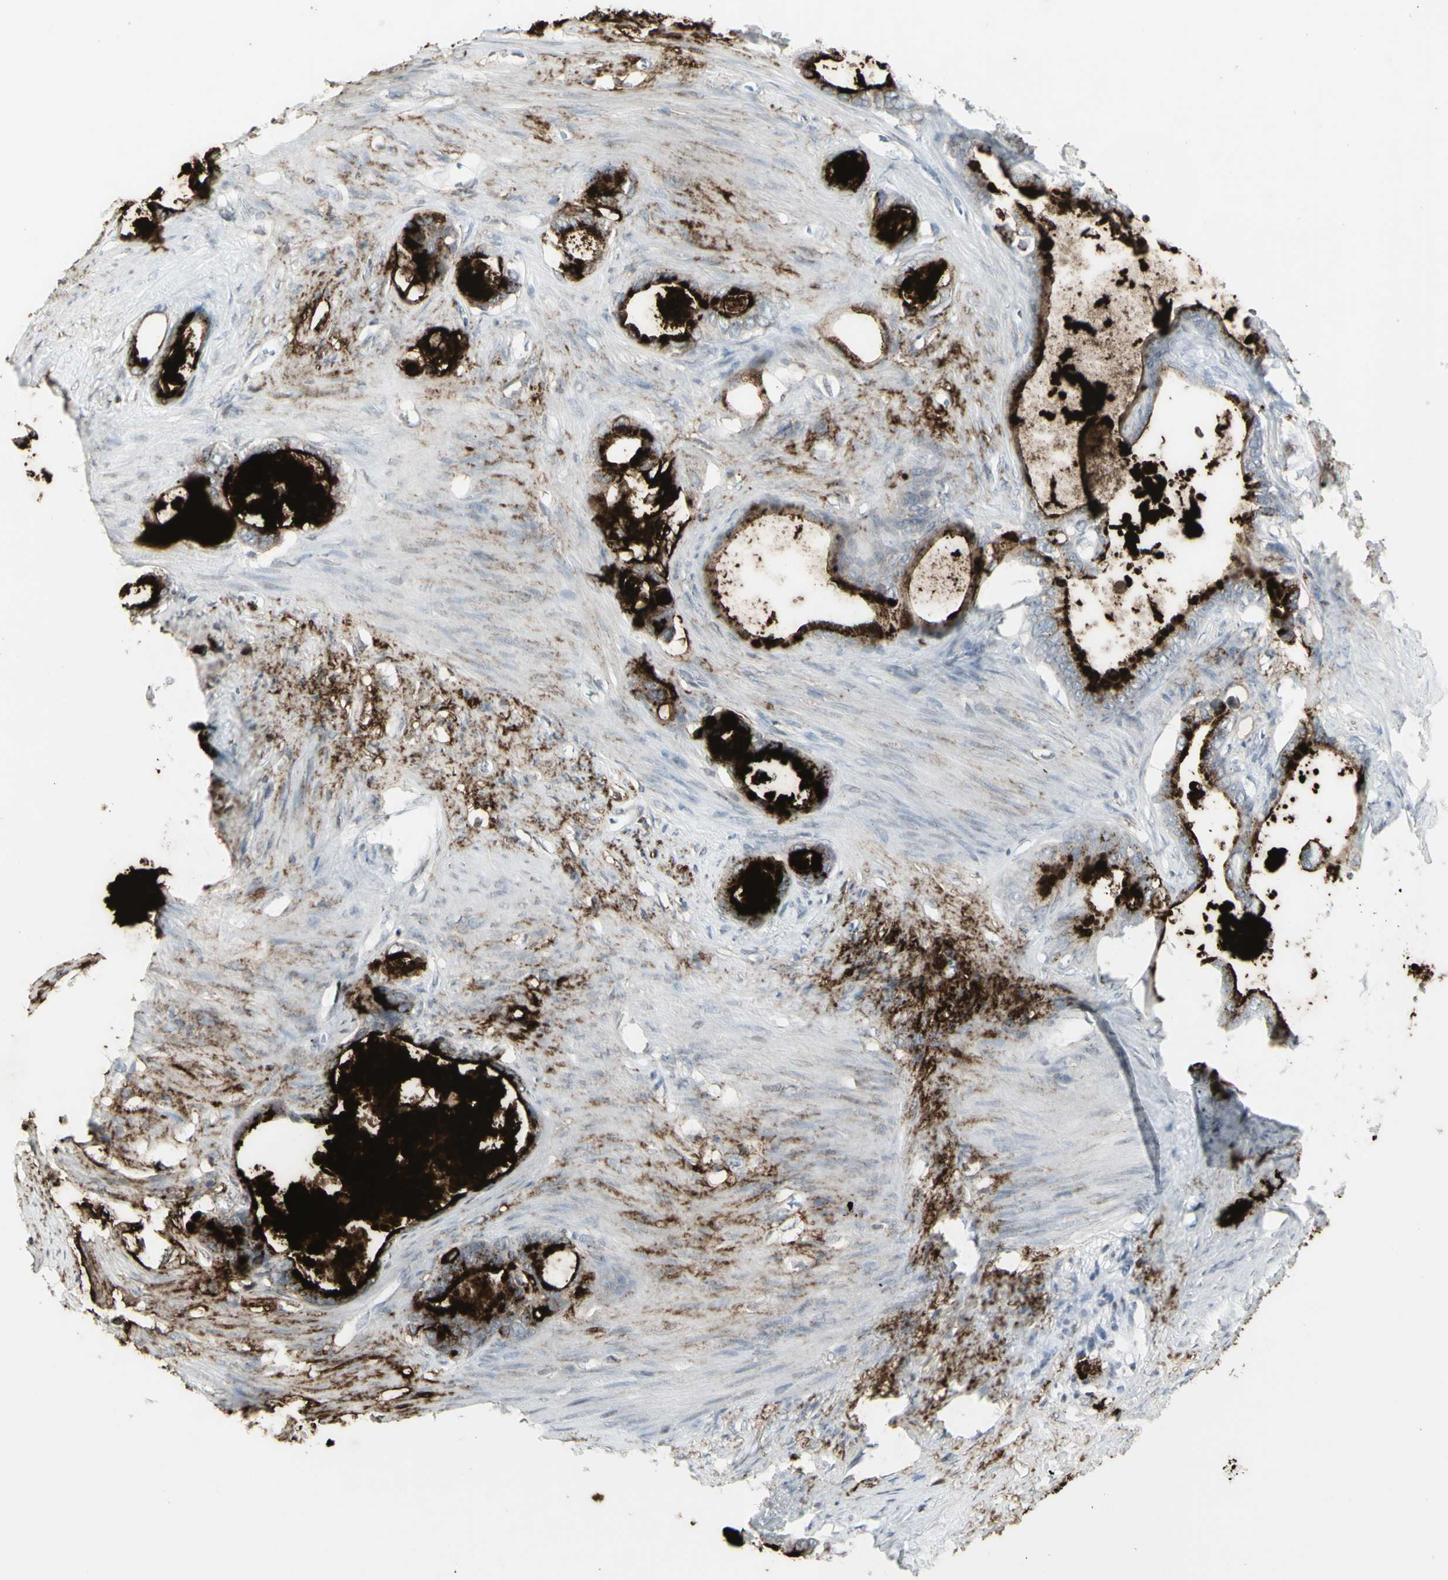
{"staining": {"intensity": "strong", "quantity": "25%-75%", "location": "cytoplasmic/membranous"}, "tissue": "stomach cancer", "cell_type": "Tumor cells", "image_type": "cancer", "snomed": [{"axis": "morphology", "description": "Adenocarcinoma, NOS"}, {"axis": "topography", "description": "Stomach"}], "caption": "Protein analysis of stomach adenocarcinoma tissue exhibits strong cytoplasmic/membranous positivity in about 25%-75% of tumor cells. The protein of interest is stained brown, and the nuclei are stained in blue (DAB IHC with brightfield microscopy, high magnification).", "gene": "MUC5AC", "patient": {"sex": "female", "age": 75}}